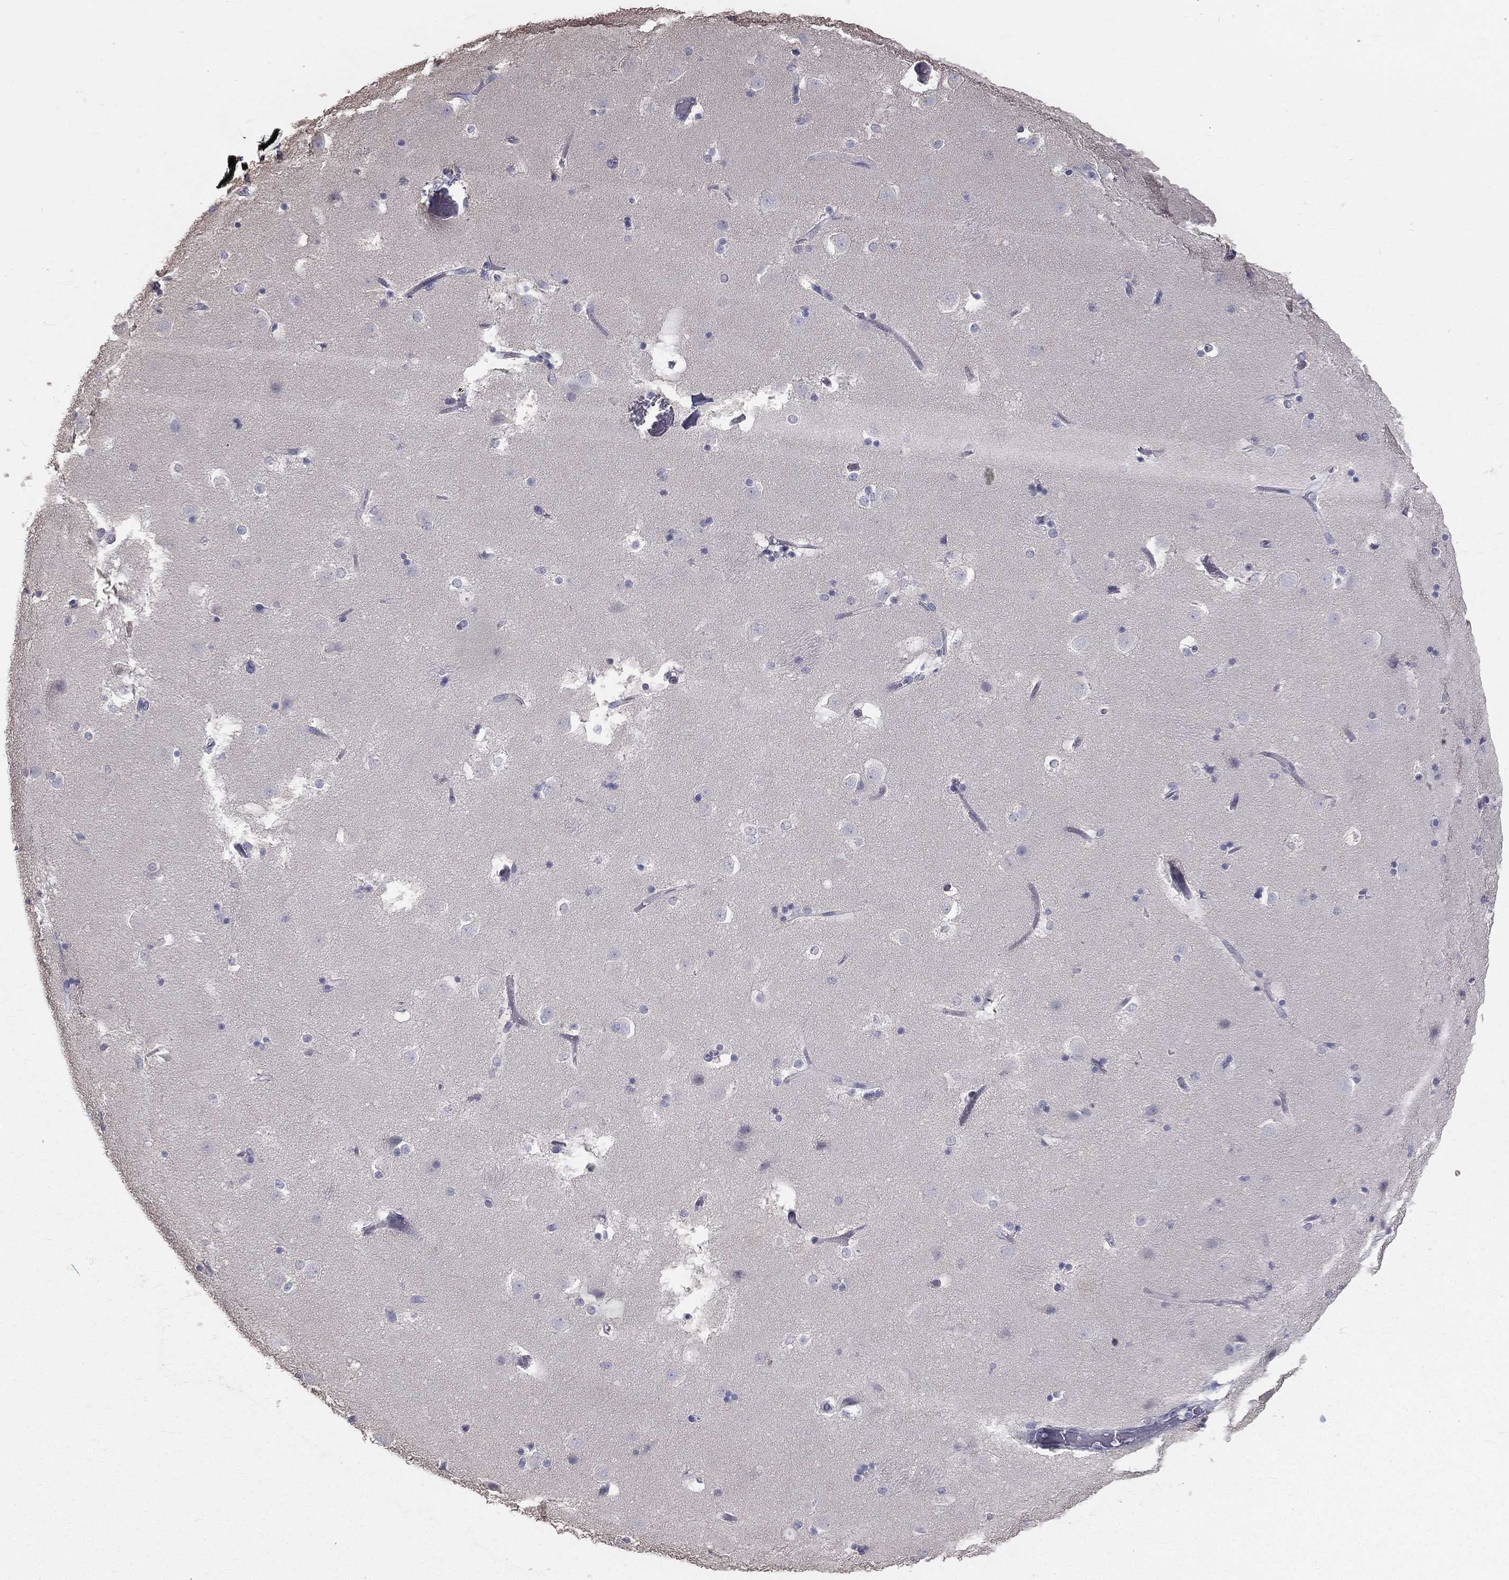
{"staining": {"intensity": "negative", "quantity": "none", "location": "none"}, "tissue": "caudate", "cell_type": "Glial cells", "image_type": "normal", "snomed": [{"axis": "morphology", "description": "Normal tissue, NOS"}, {"axis": "topography", "description": "Lateral ventricle wall"}], "caption": "High magnification brightfield microscopy of unremarkable caudate stained with DAB (brown) and counterstained with hematoxylin (blue): glial cells show no significant positivity. The staining is performed using DAB brown chromogen with nuclei counter-stained in using hematoxylin.", "gene": "MUC13", "patient": {"sex": "male", "age": 51}}